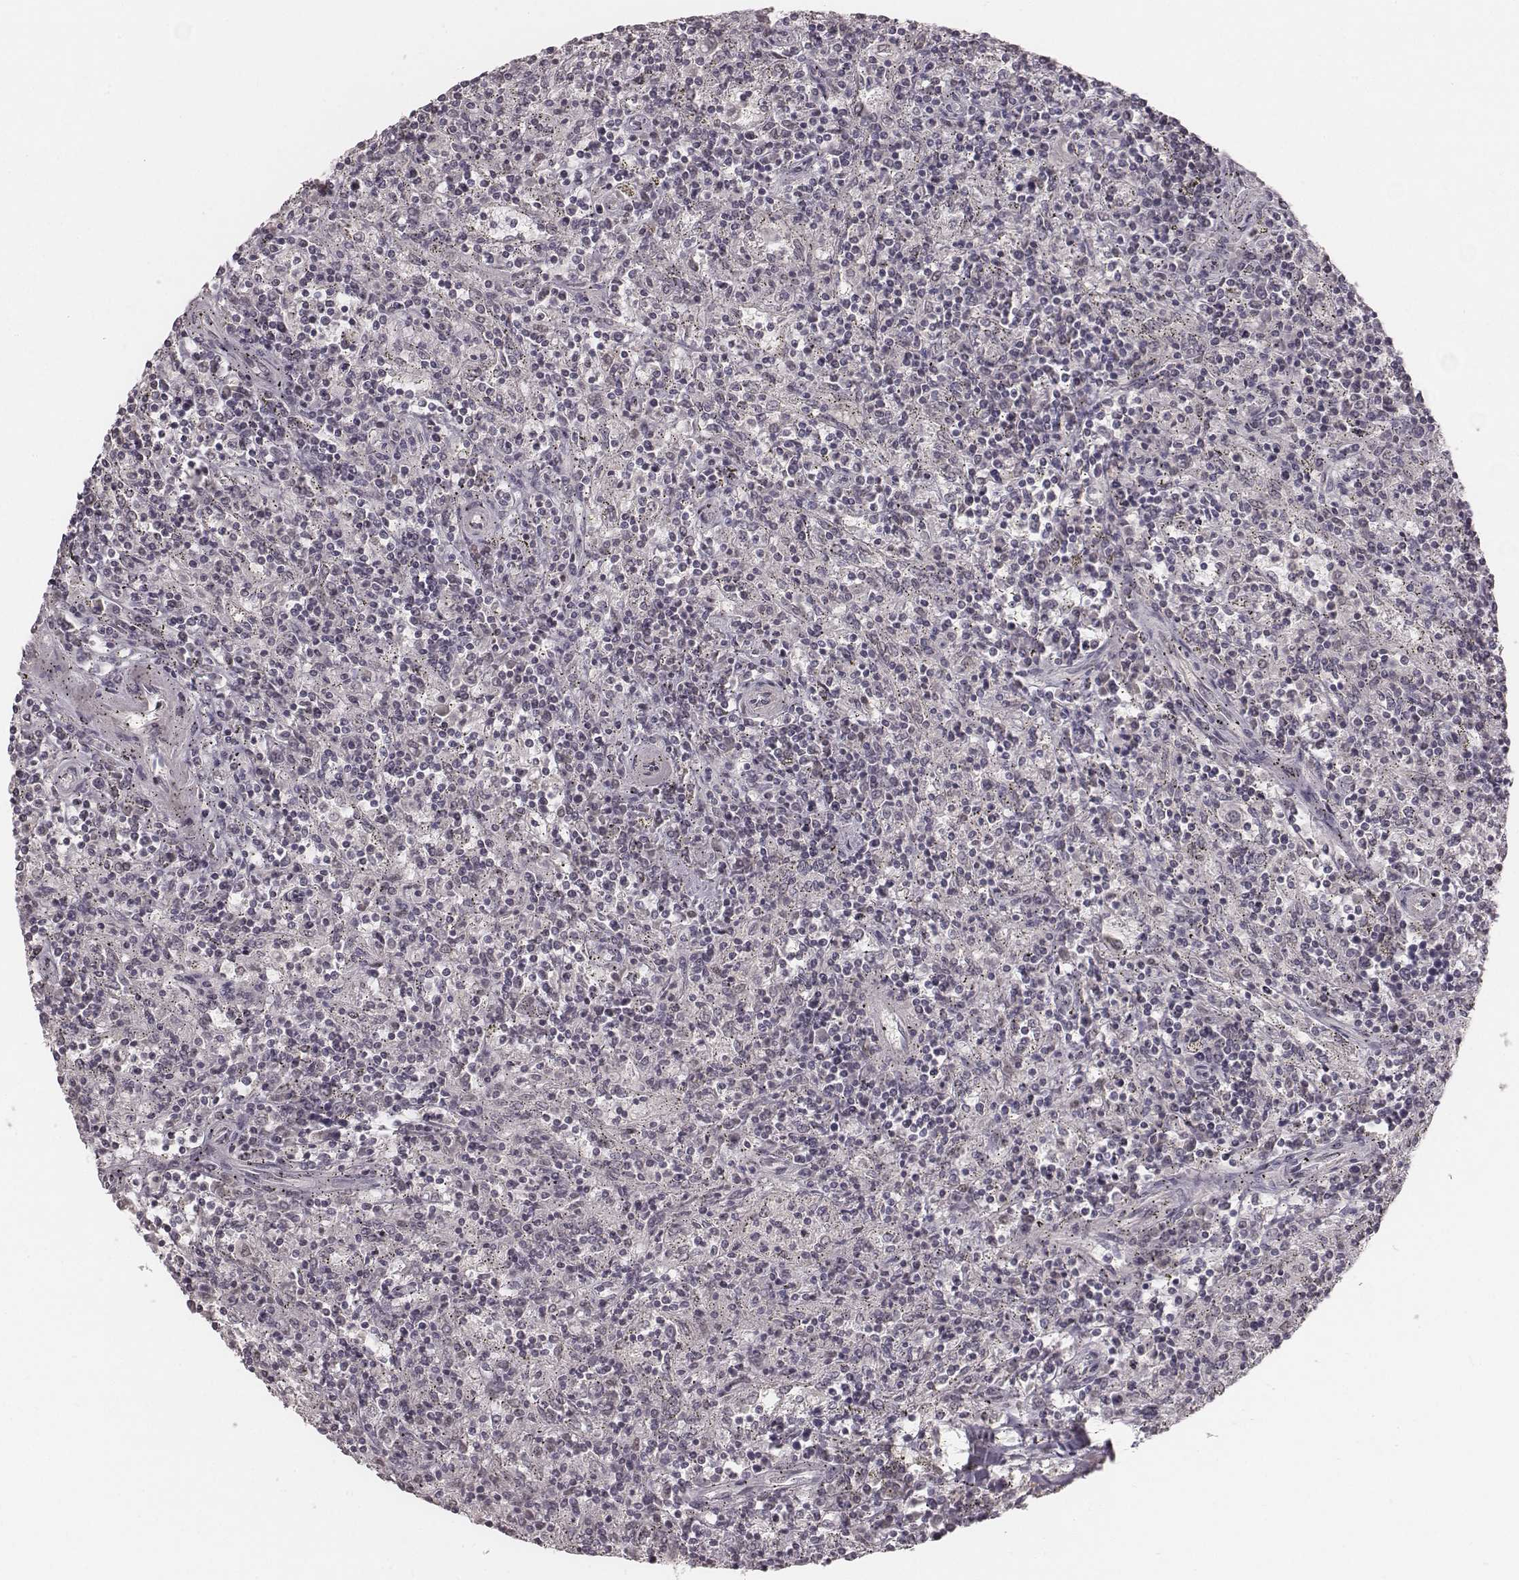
{"staining": {"intensity": "negative", "quantity": "none", "location": "none"}, "tissue": "lymphoma", "cell_type": "Tumor cells", "image_type": "cancer", "snomed": [{"axis": "morphology", "description": "Malignant lymphoma, non-Hodgkin's type, Low grade"}, {"axis": "topography", "description": "Spleen"}], "caption": "Tumor cells show no significant protein positivity in low-grade malignant lymphoma, non-Hodgkin's type.", "gene": "IQCG", "patient": {"sex": "male", "age": 62}}